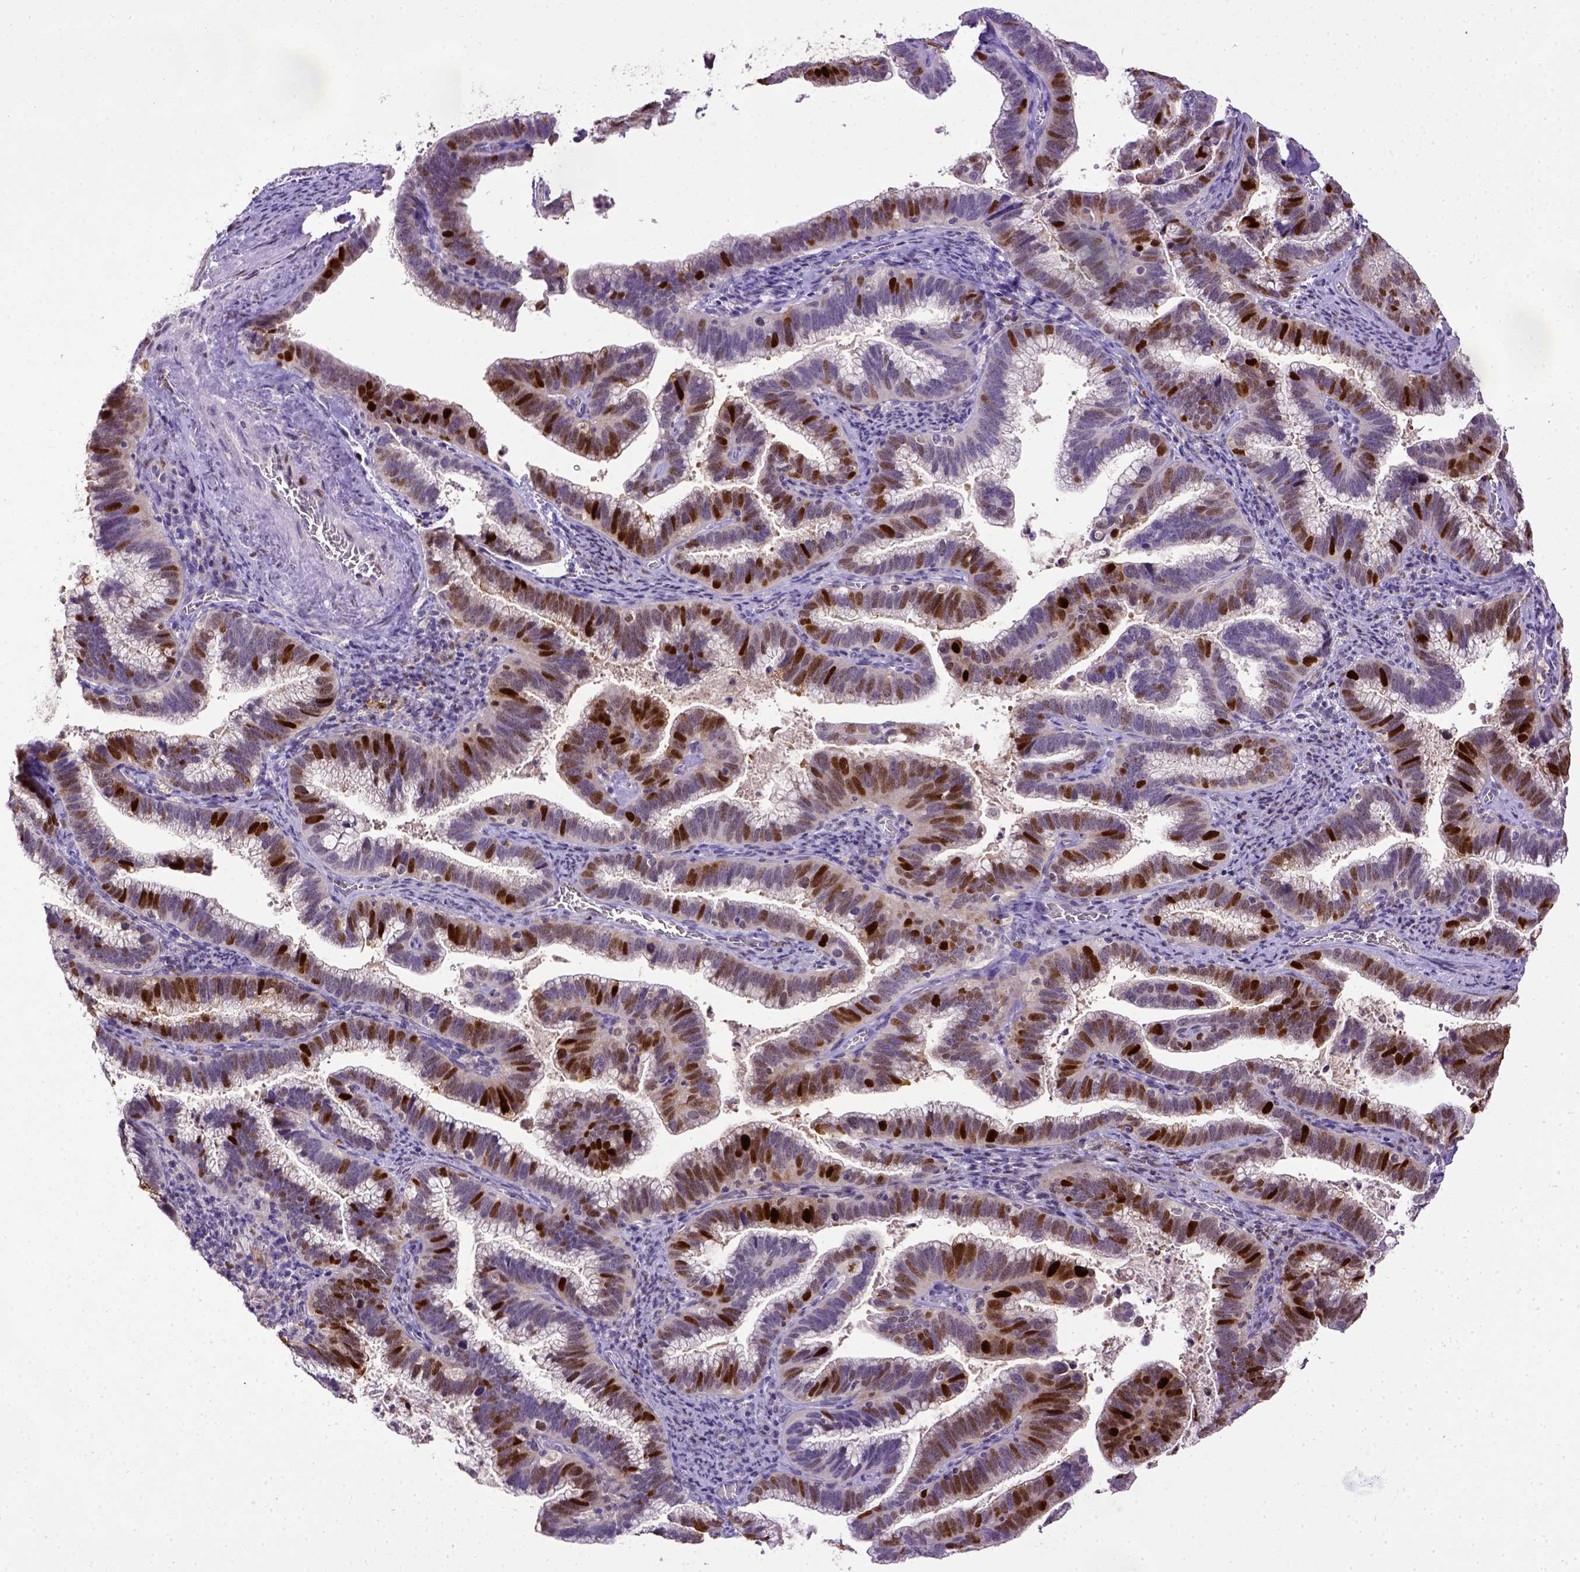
{"staining": {"intensity": "strong", "quantity": "25%-75%", "location": "nuclear"}, "tissue": "cervical cancer", "cell_type": "Tumor cells", "image_type": "cancer", "snomed": [{"axis": "morphology", "description": "Adenocarcinoma, NOS"}, {"axis": "topography", "description": "Cervix"}], "caption": "Cervical cancer (adenocarcinoma) stained with a protein marker displays strong staining in tumor cells.", "gene": "CDKN1A", "patient": {"sex": "female", "age": 61}}